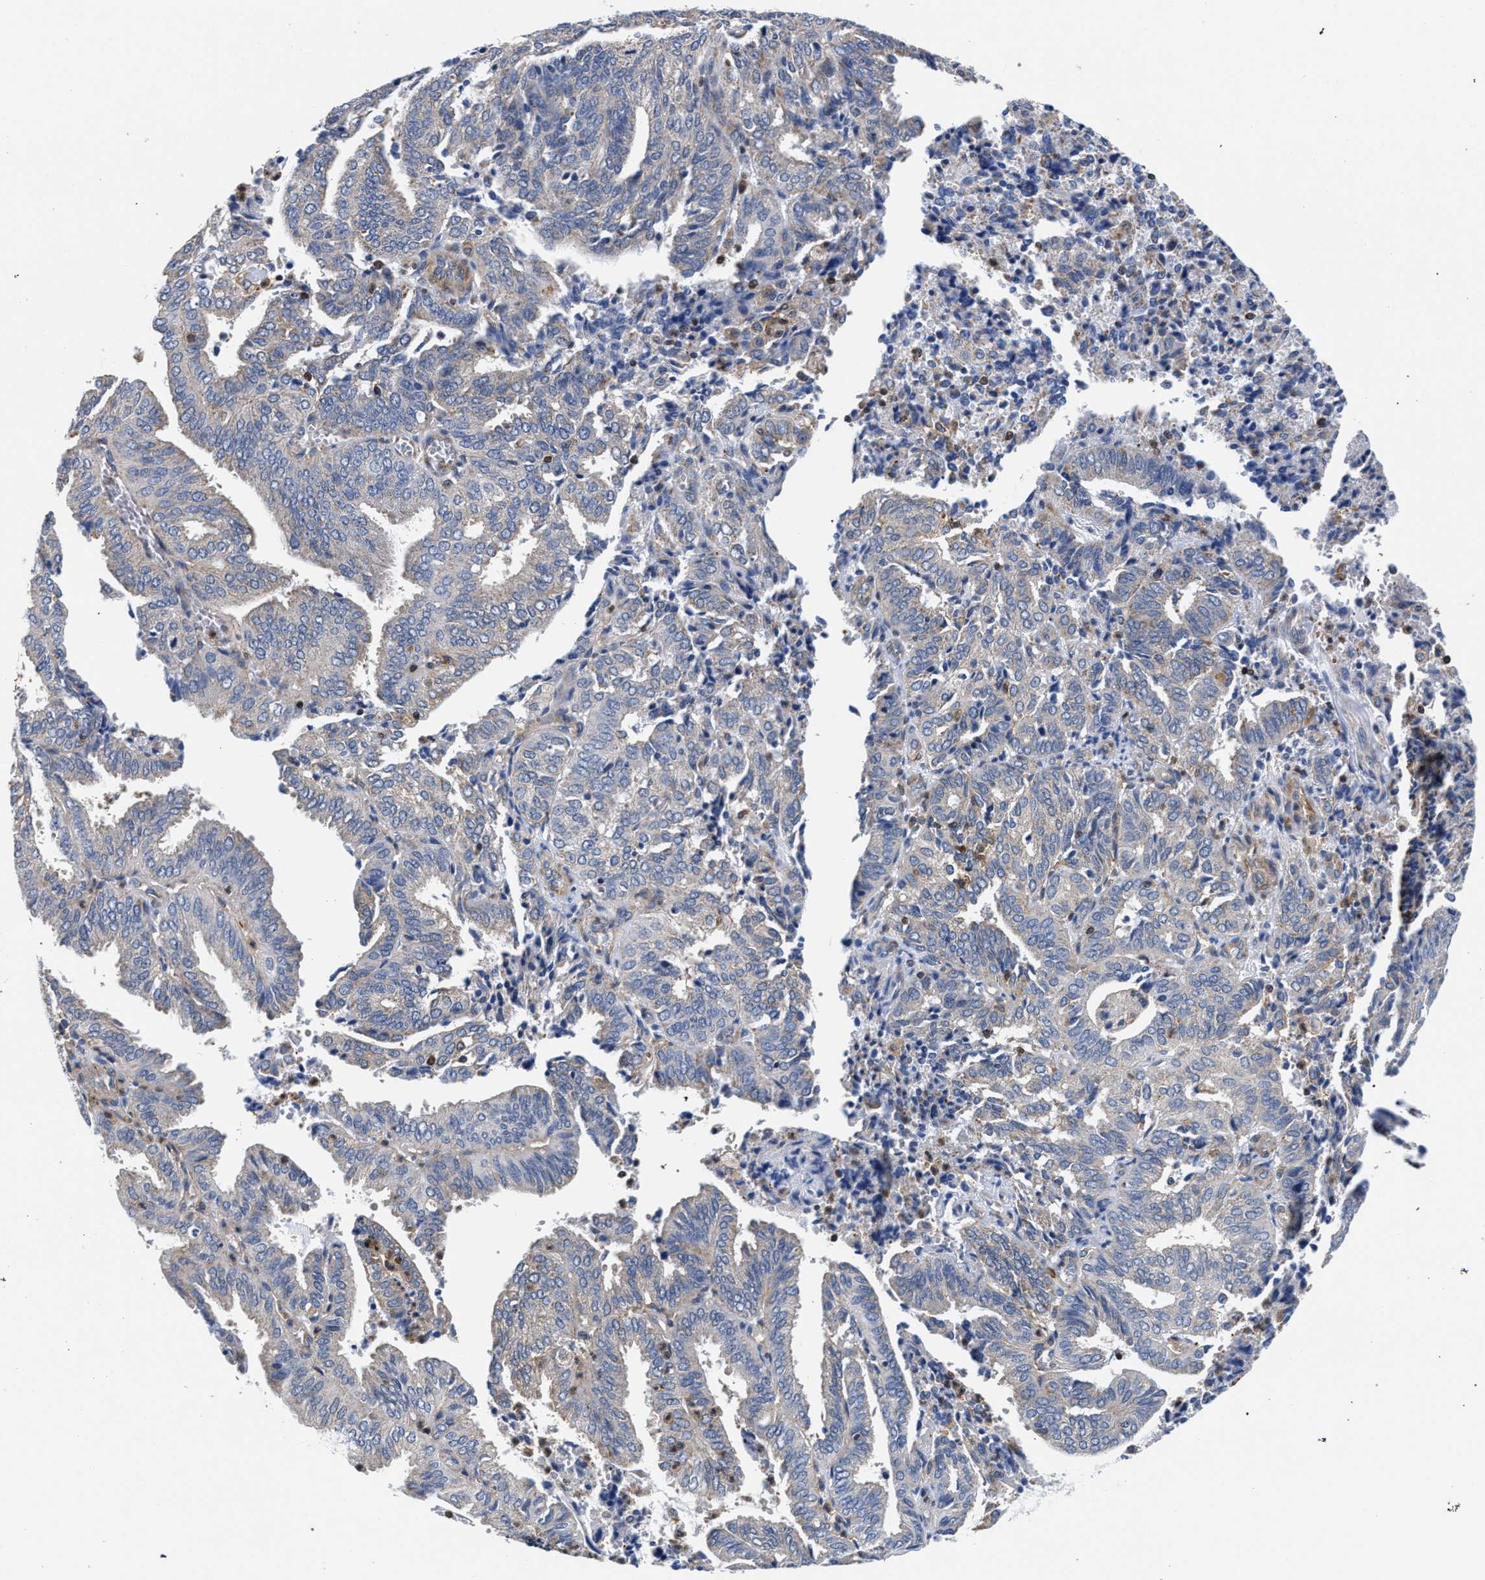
{"staining": {"intensity": "negative", "quantity": "none", "location": "none"}, "tissue": "endometrial cancer", "cell_type": "Tumor cells", "image_type": "cancer", "snomed": [{"axis": "morphology", "description": "Adenocarcinoma, NOS"}, {"axis": "topography", "description": "Uterus"}], "caption": "The image reveals no staining of tumor cells in endometrial cancer (adenocarcinoma).", "gene": "LASP1", "patient": {"sex": "female", "age": 60}}